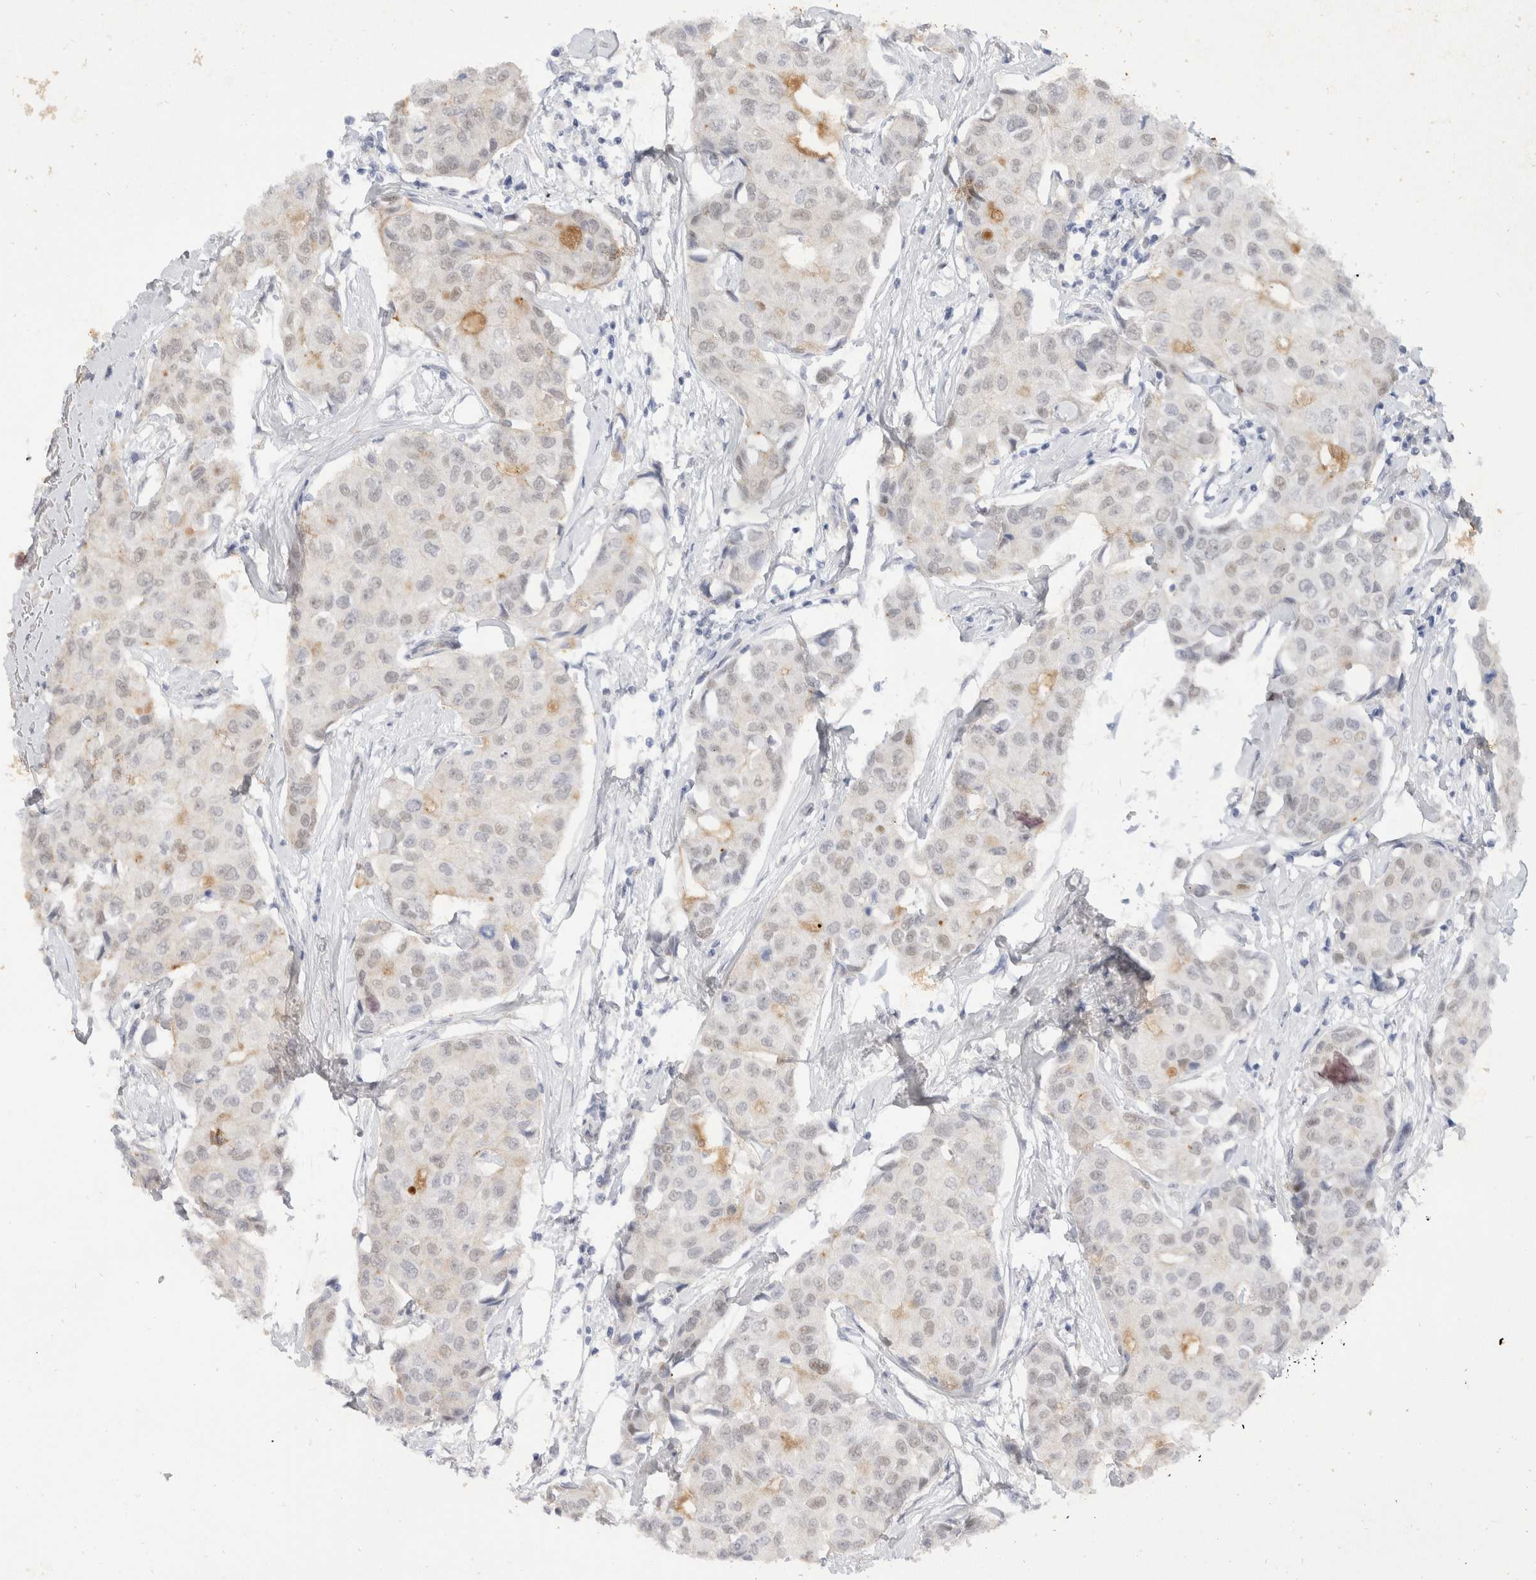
{"staining": {"intensity": "weak", "quantity": "<25%", "location": "nuclear"}, "tissue": "breast cancer", "cell_type": "Tumor cells", "image_type": "cancer", "snomed": [{"axis": "morphology", "description": "Duct carcinoma"}, {"axis": "topography", "description": "Breast"}], "caption": "High magnification brightfield microscopy of breast invasive ductal carcinoma stained with DAB (brown) and counterstained with hematoxylin (blue): tumor cells show no significant positivity.", "gene": "TOM1L2", "patient": {"sex": "female", "age": 80}}